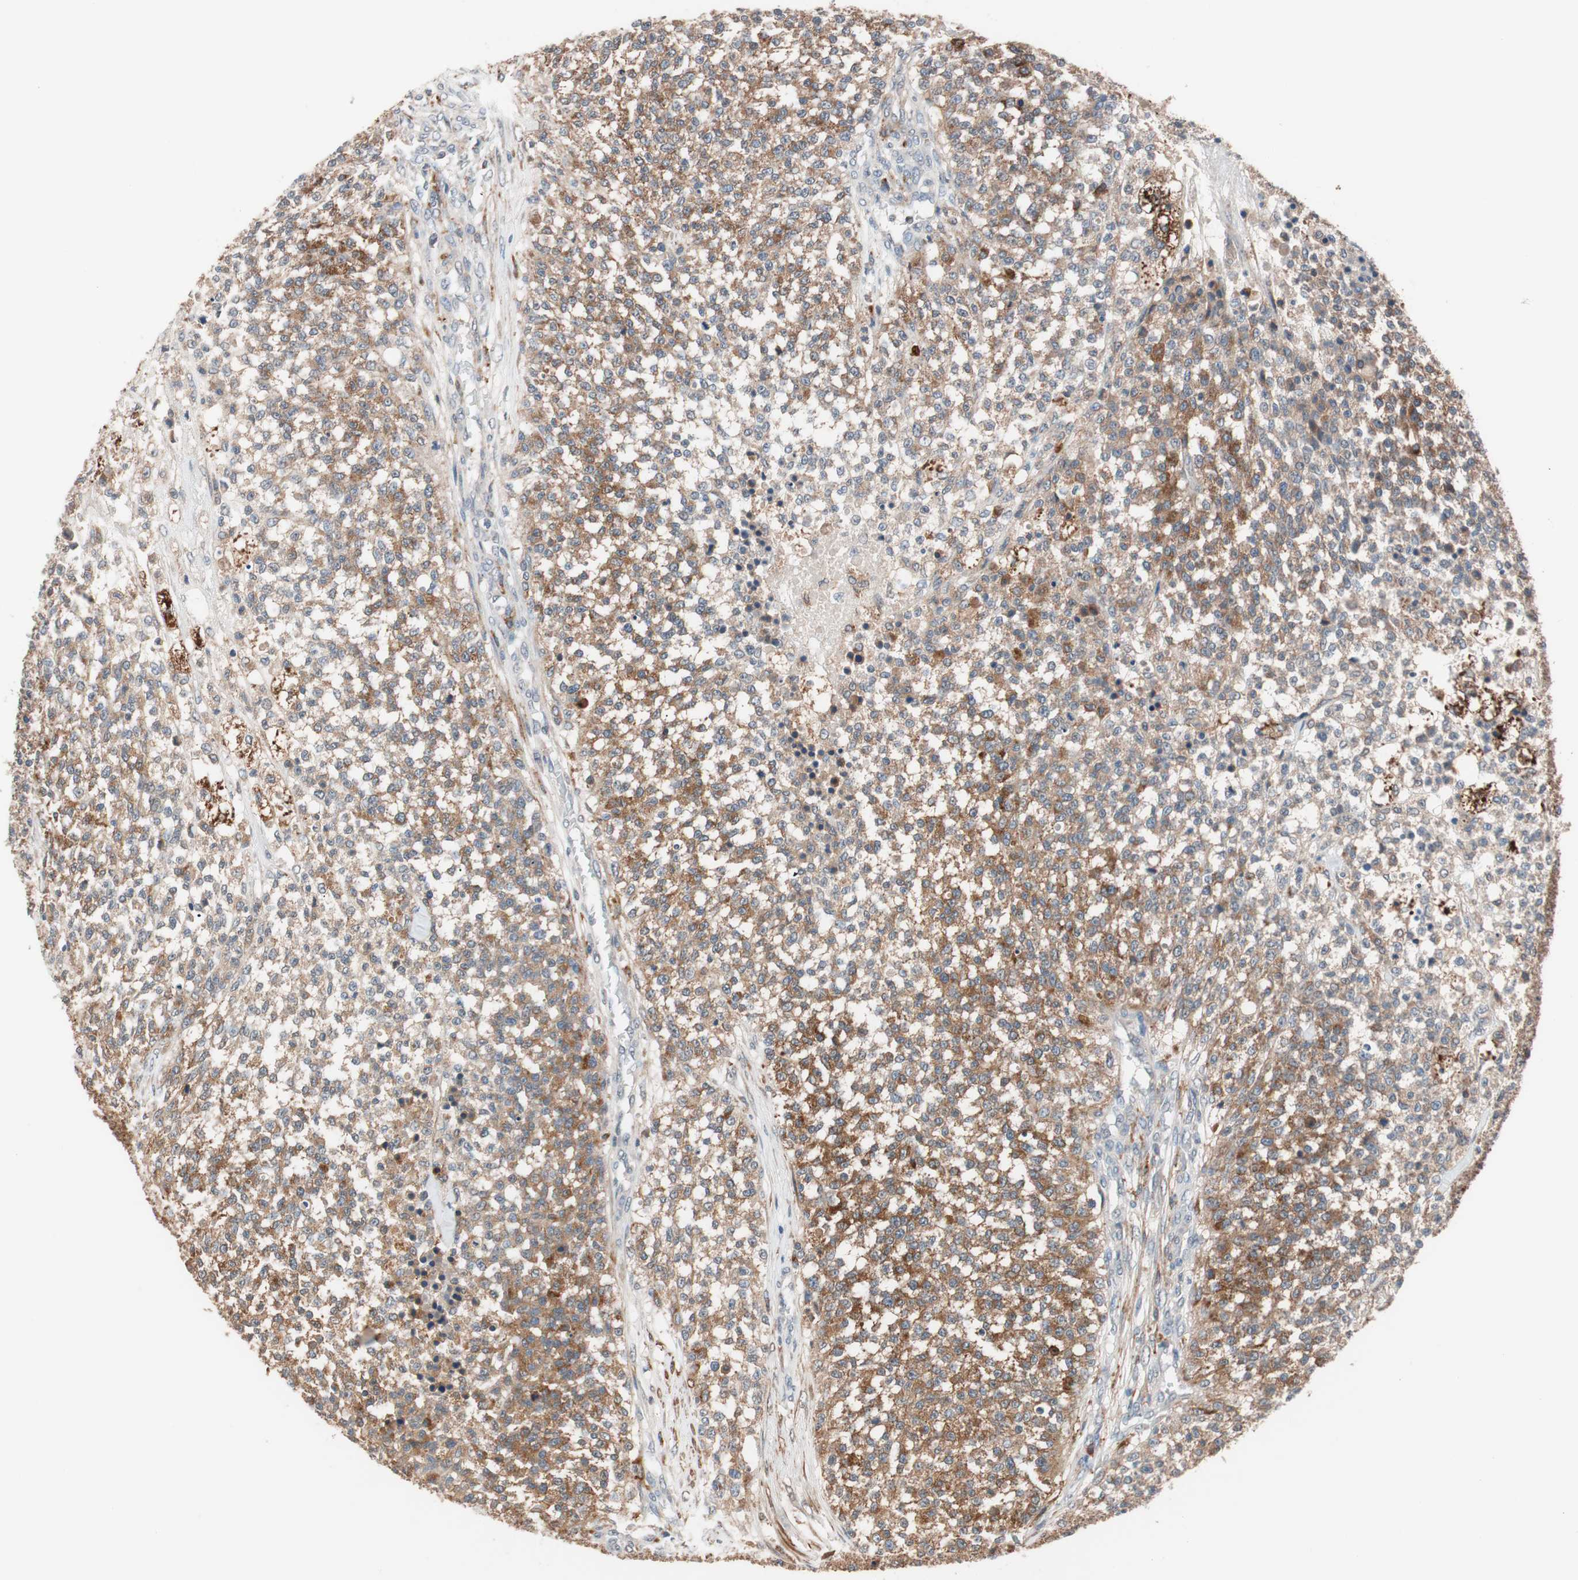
{"staining": {"intensity": "moderate", "quantity": ">75%", "location": "cytoplasmic/membranous"}, "tissue": "testis cancer", "cell_type": "Tumor cells", "image_type": "cancer", "snomed": [{"axis": "morphology", "description": "Seminoma, NOS"}, {"axis": "topography", "description": "Testis"}], "caption": "Tumor cells demonstrate medium levels of moderate cytoplasmic/membranous staining in about >75% of cells in testis cancer (seminoma).", "gene": "LITAF", "patient": {"sex": "male", "age": 59}}